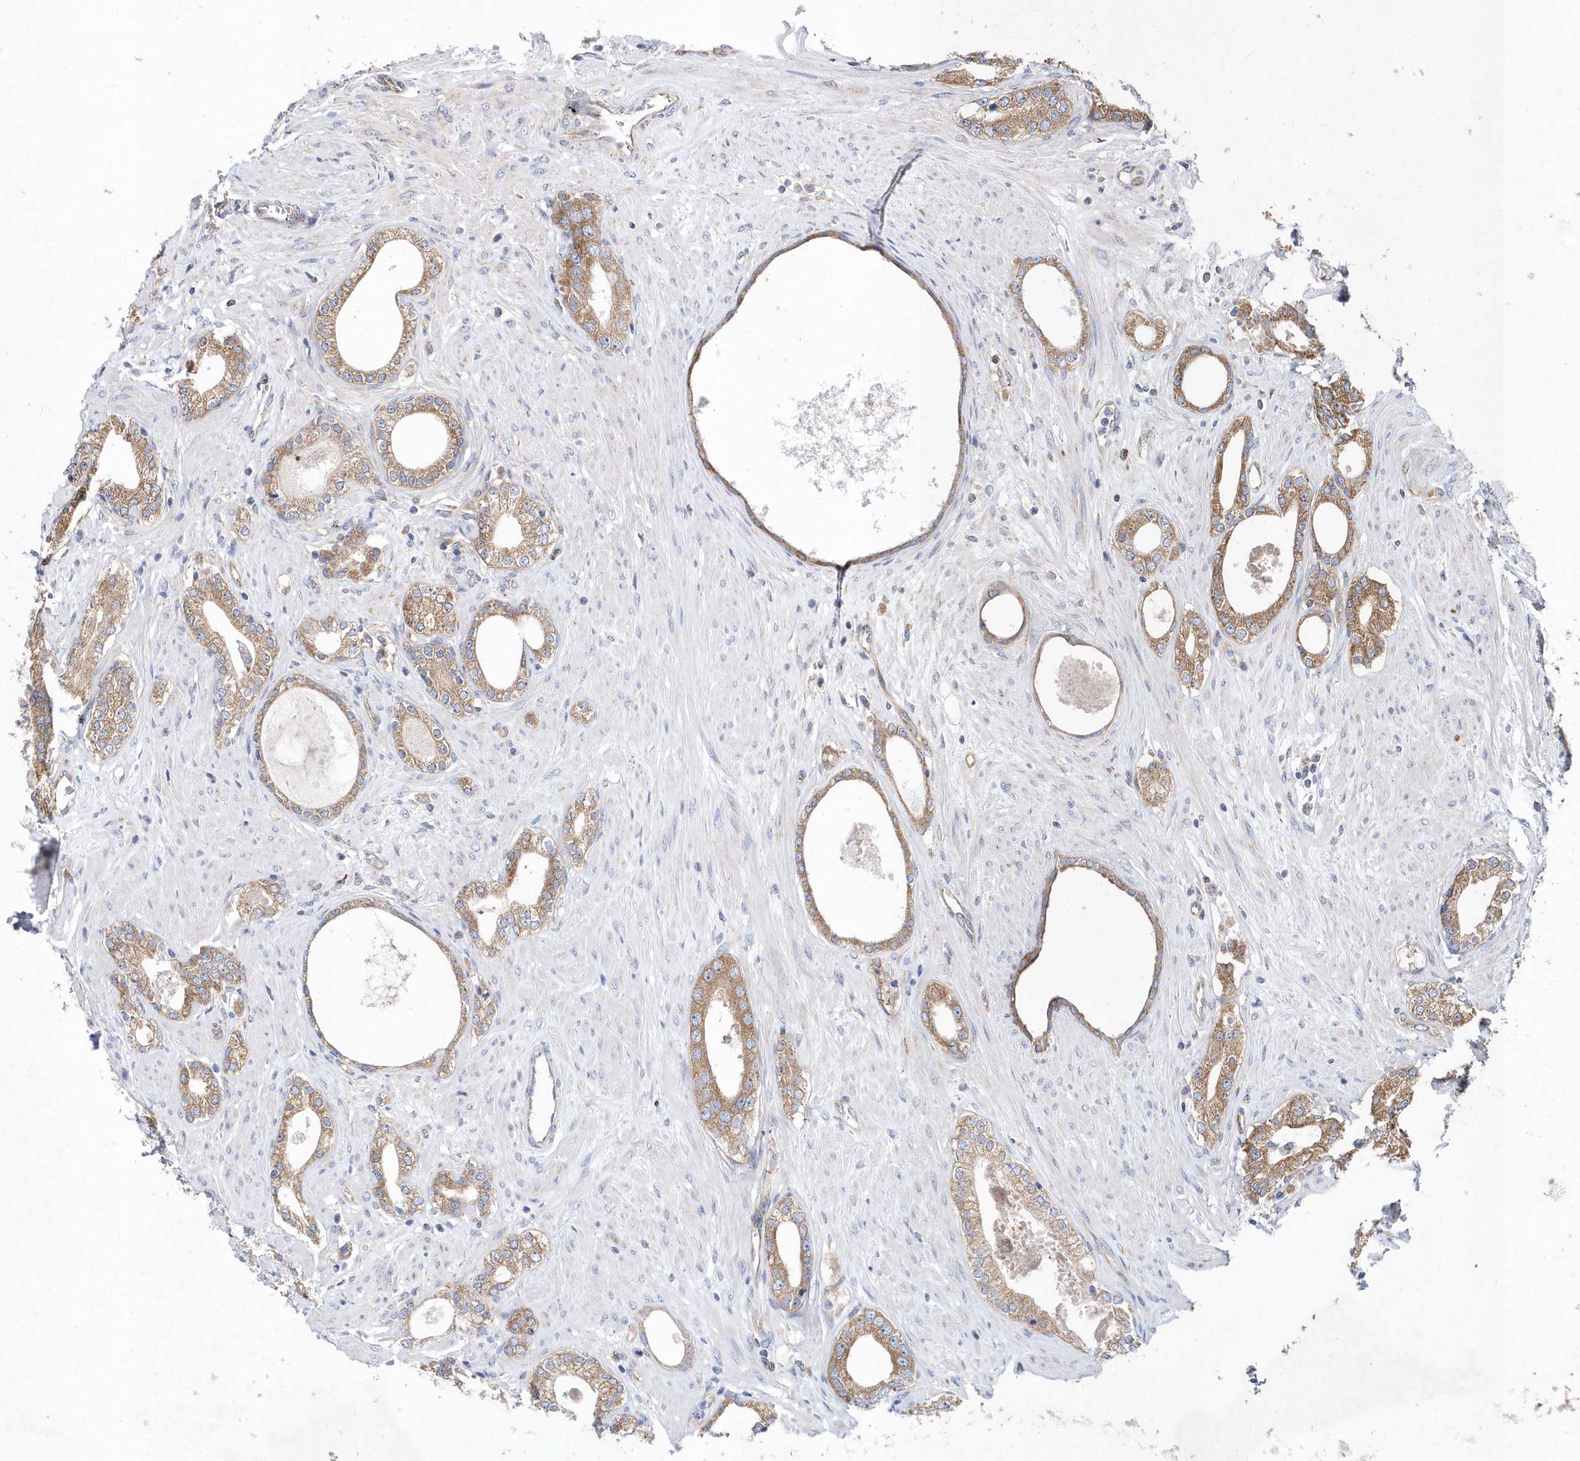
{"staining": {"intensity": "moderate", "quantity": ">75%", "location": "cytoplasmic/membranous"}, "tissue": "prostate cancer", "cell_type": "Tumor cells", "image_type": "cancer", "snomed": [{"axis": "morphology", "description": "Adenocarcinoma, High grade"}, {"axis": "topography", "description": "Prostate"}], "caption": "Protein staining of prostate cancer tissue shows moderate cytoplasmic/membranous staining in approximately >75% of tumor cells. (brown staining indicates protein expression, while blue staining denotes nuclei).", "gene": "JKAMP", "patient": {"sex": "male", "age": 63}}